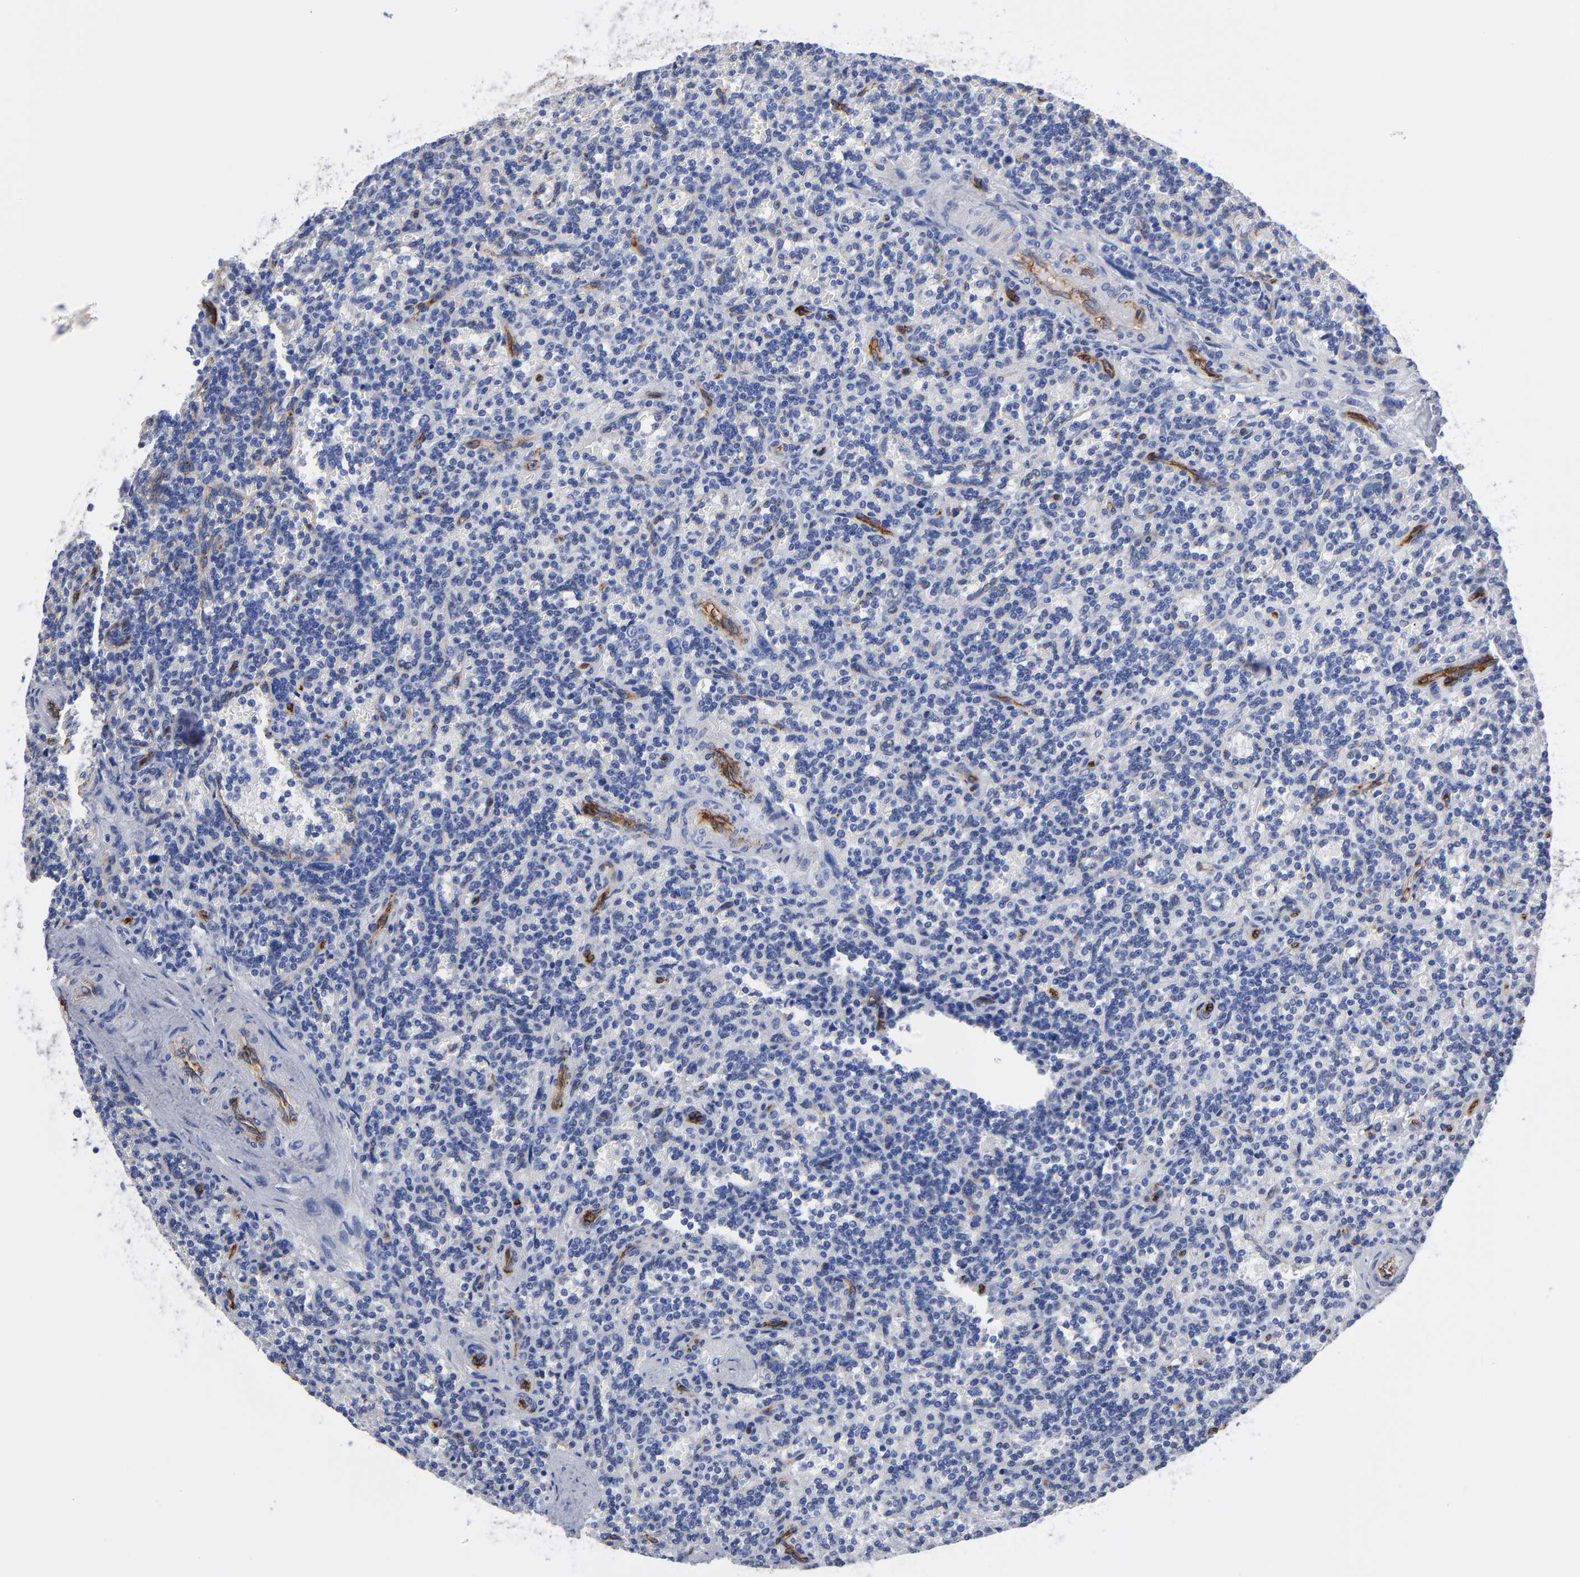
{"staining": {"intensity": "negative", "quantity": "none", "location": "none"}, "tissue": "lymphoma", "cell_type": "Tumor cells", "image_type": "cancer", "snomed": [{"axis": "morphology", "description": "Malignant lymphoma, non-Hodgkin's type, Low grade"}, {"axis": "topography", "description": "Spleen"}], "caption": "The immunohistochemistry (IHC) histopathology image has no significant expression in tumor cells of low-grade malignant lymphoma, non-Hodgkin's type tissue.", "gene": "TM4SF1", "patient": {"sex": "male", "age": 73}}